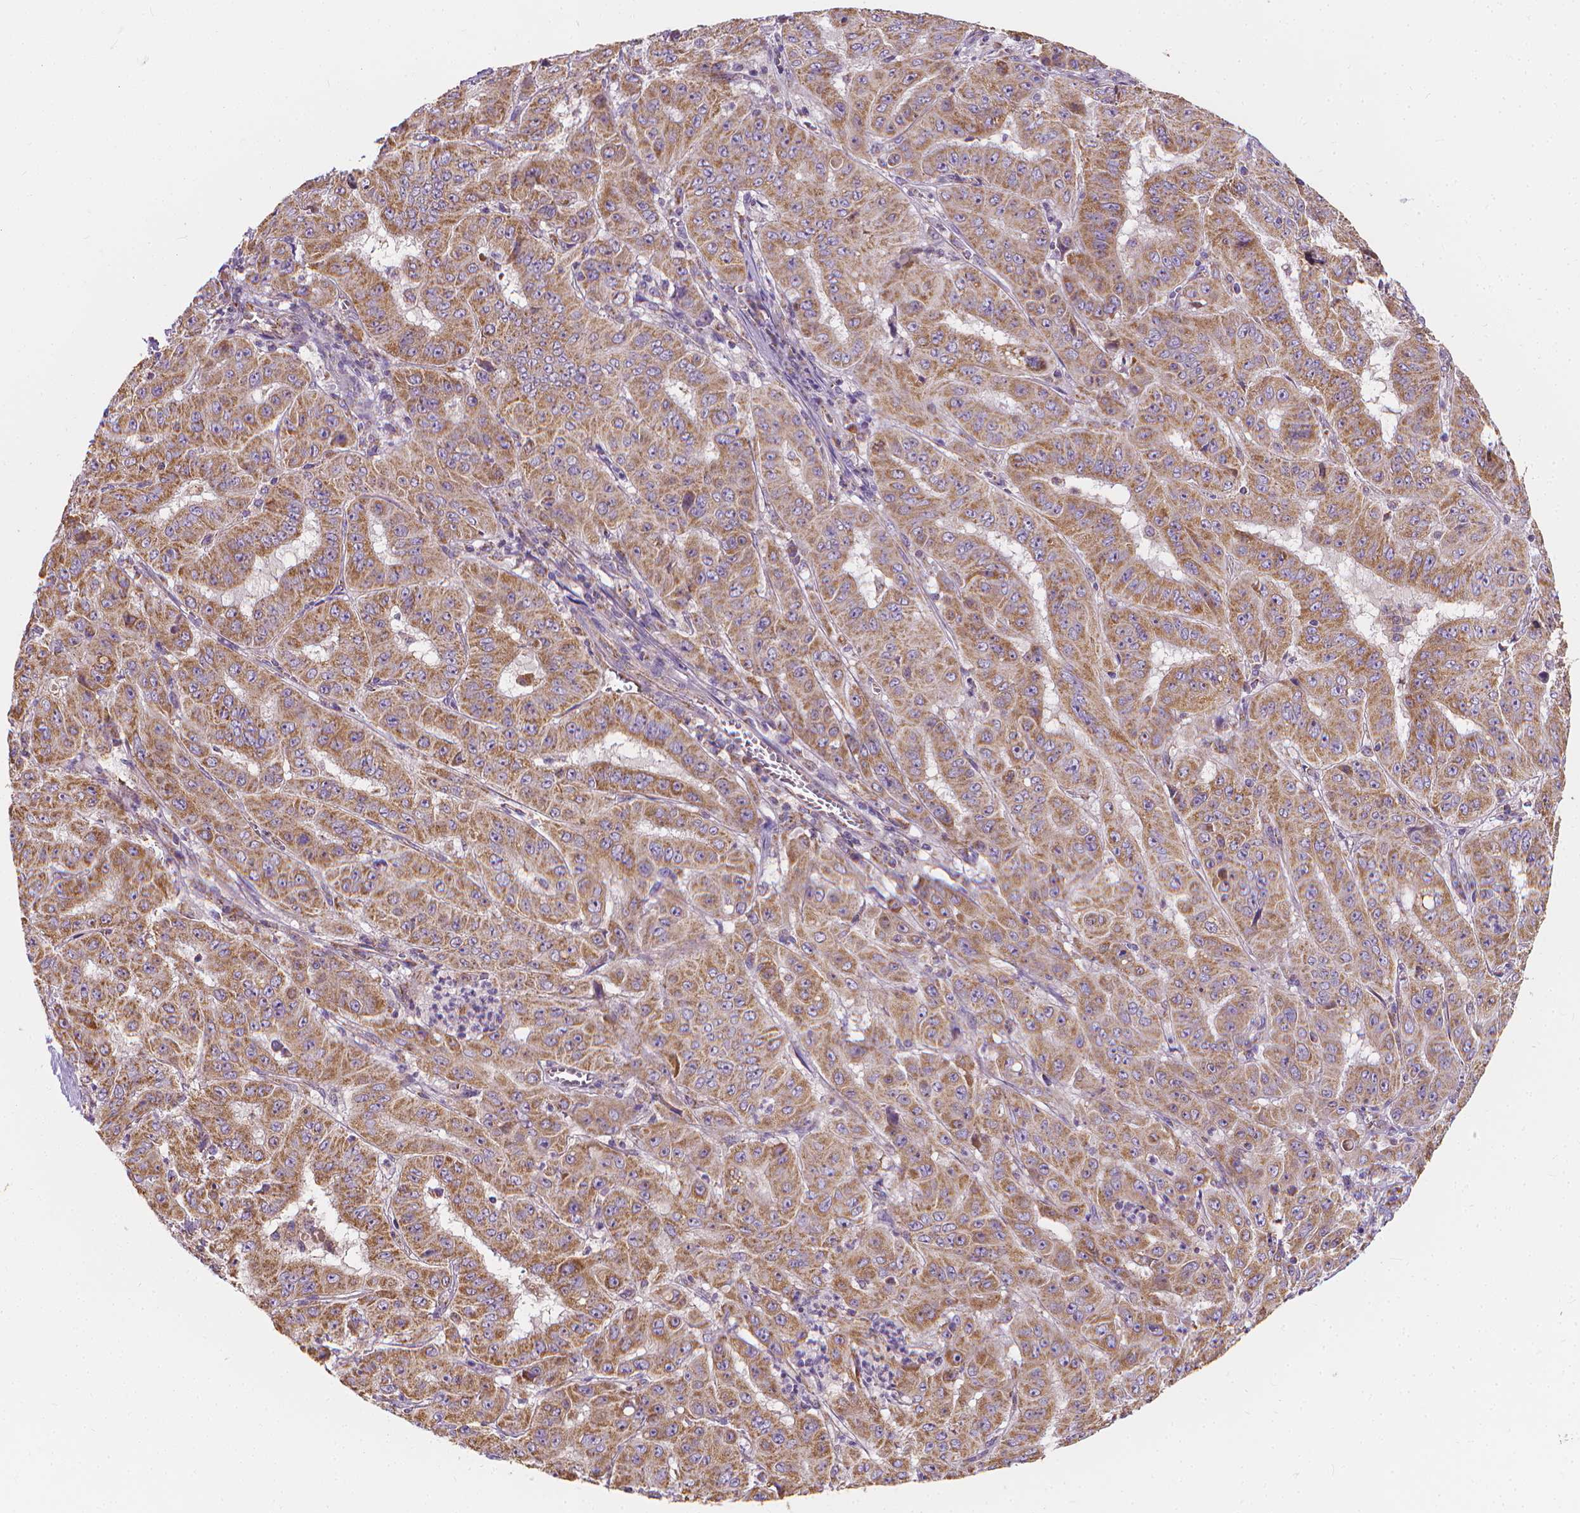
{"staining": {"intensity": "moderate", "quantity": ">75%", "location": "cytoplasmic/membranous"}, "tissue": "pancreatic cancer", "cell_type": "Tumor cells", "image_type": "cancer", "snomed": [{"axis": "morphology", "description": "Adenocarcinoma, NOS"}, {"axis": "topography", "description": "Pancreas"}], "caption": "Immunohistochemistry (IHC) image of neoplastic tissue: human pancreatic cancer (adenocarcinoma) stained using IHC demonstrates medium levels of moderate protein expression localized specifically in the cytoplasmic/membranous of tumor cells, appearing as a cytoplasmic/membranous brown color.", "gene": "SNCAIP", "patient": {"sex": "male", "age": 63}}